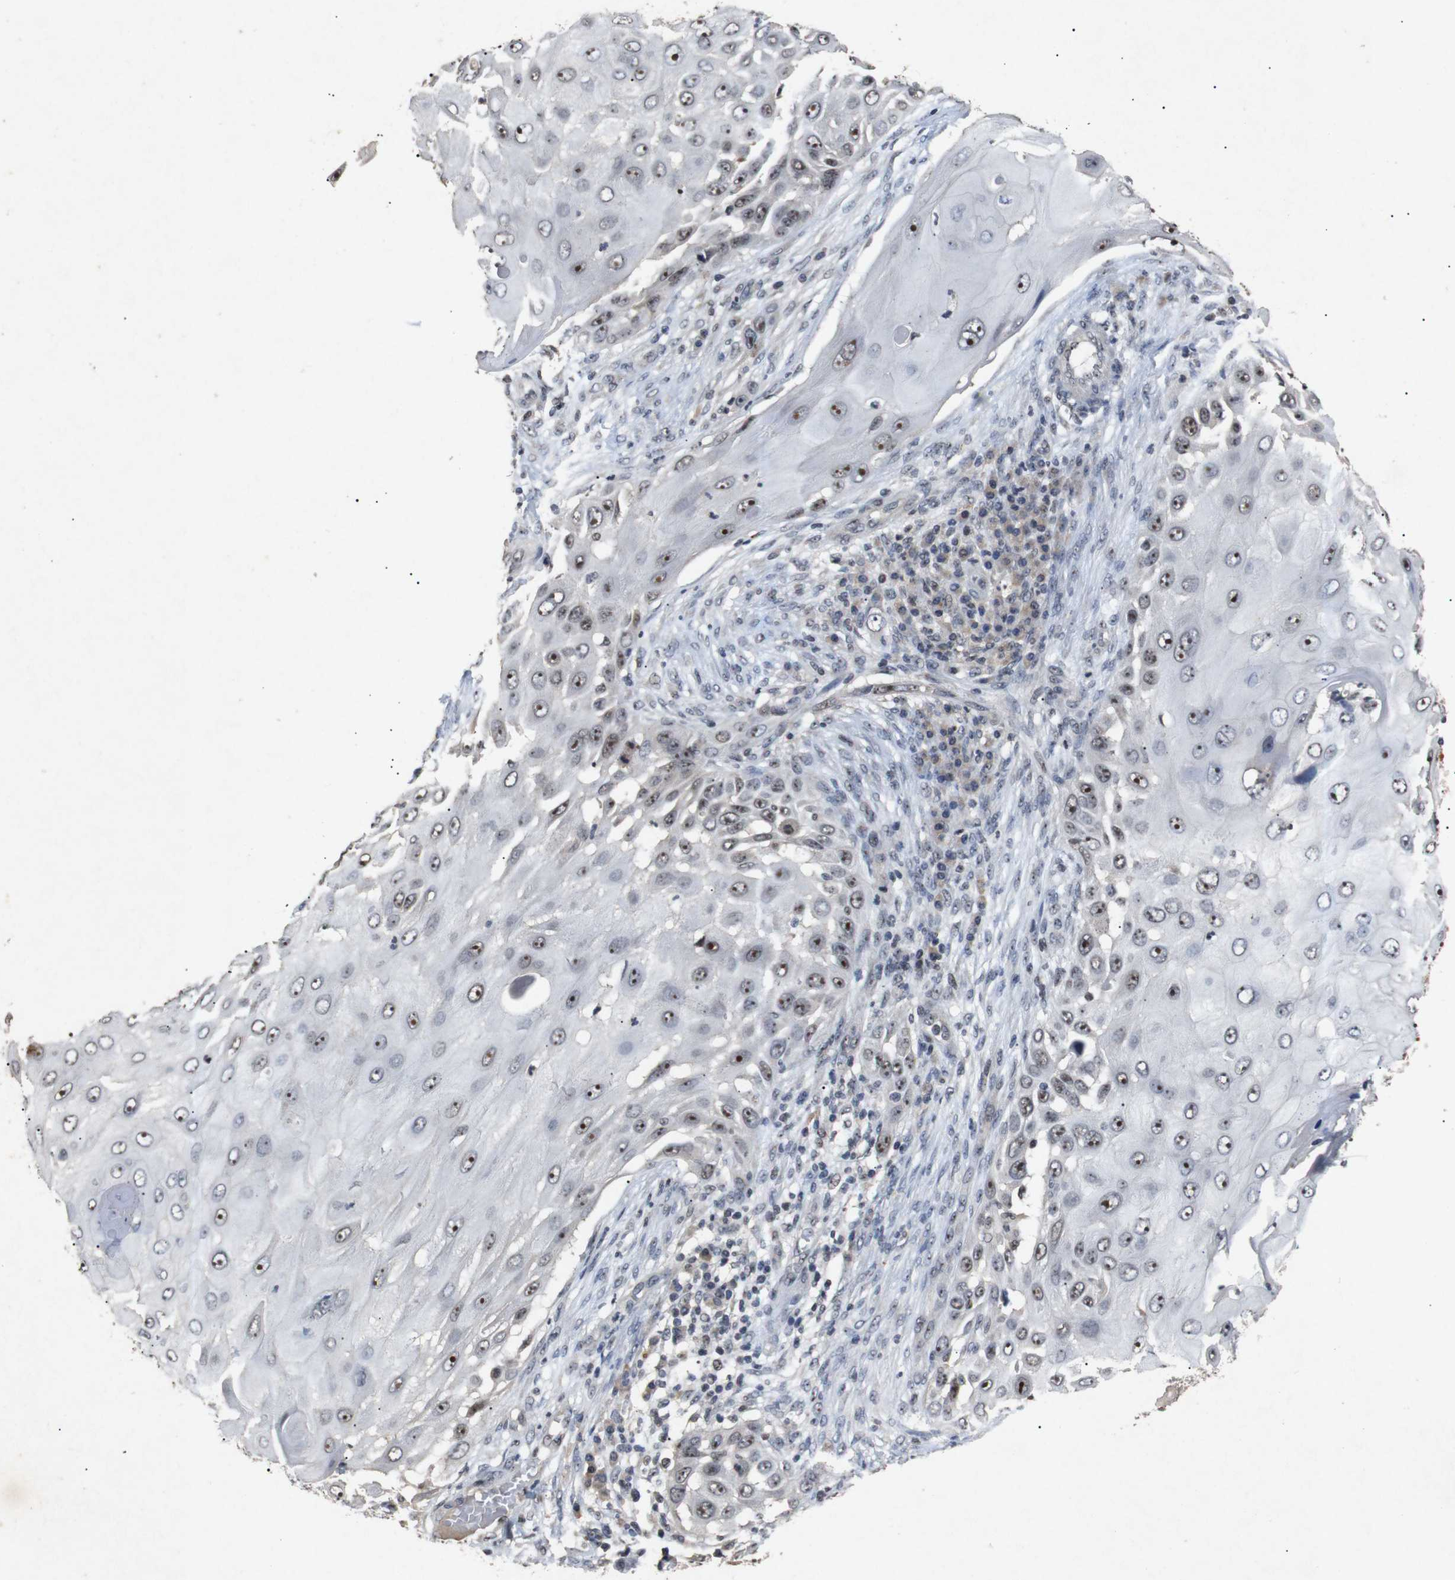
{"staining": {"intensity": "strong", "quantity": ">75%", "location": "nuclear"}, "tissue": "skin cancer", "cell_type": "Tumor cells", "image_type": "cancer", "snomed": [{"axis": "morphology", "description": "Squamous cell carcinoma, NOS"}, {"axis": "topography", "description": "Skin"}], "caption": "Immunohistochemical staining of skin cancer displays high levels of strong nuclear positivity in approximately >75% of tumor cells. The protein is shown in brown color, while the nuclei are stained blue.", "gene": "PARN", "patient": {"sex": "female", "age": 44}}